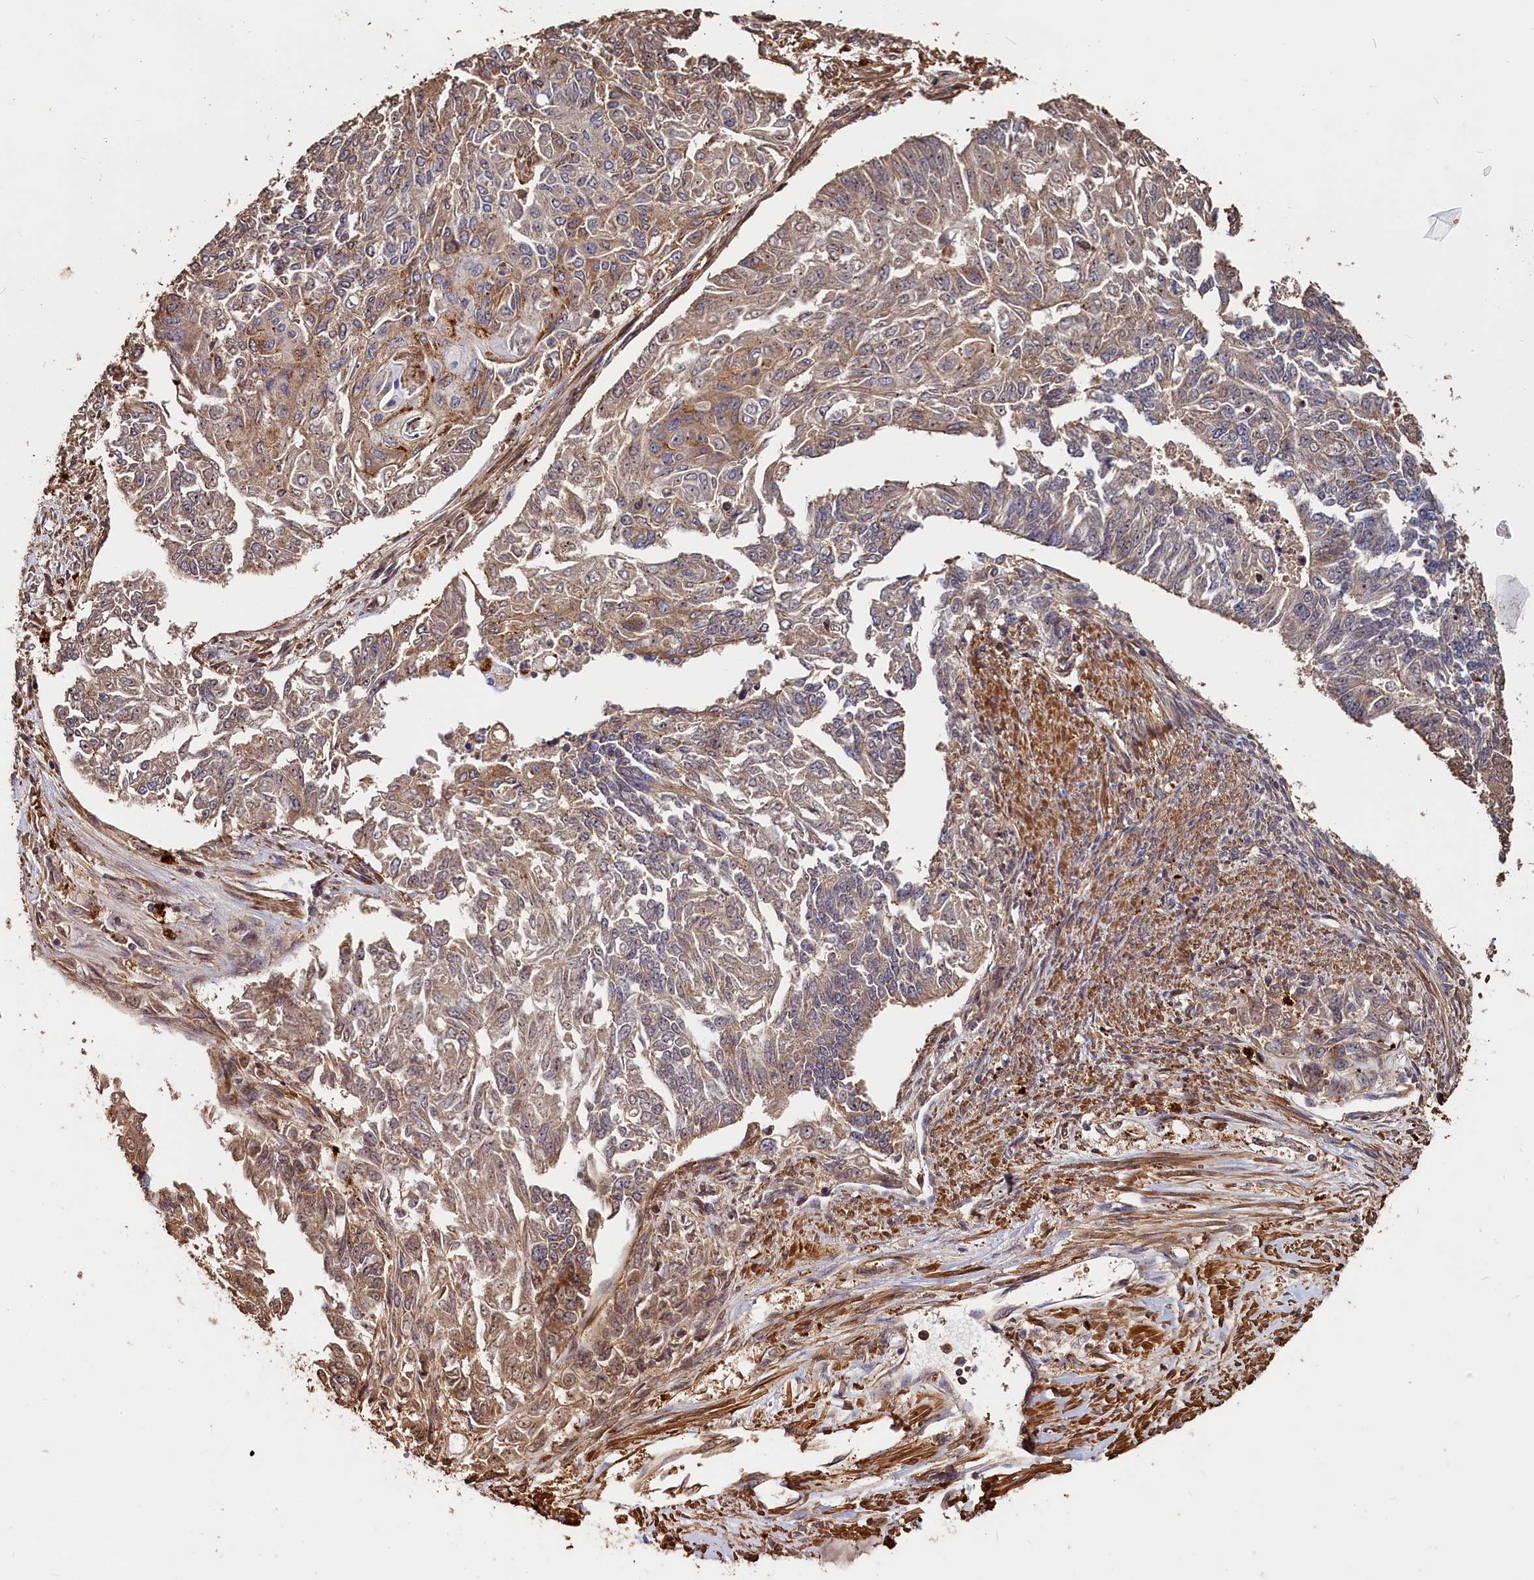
{"staining": {"intensity": "weak", "quantity": "25%-75%", "location": "cytoplasmic/membranous"}, "tissue": "endometrial cancer", "cell_type": "Tumor cells", "image_type": "cancer", "snomed": [{"axis": "morphology", "description": "Adenocarcinoma, NOS"}, {"axis": "topography", "description": "Endometrium"}], "caption": "Tumor cells demonstrate low levels of weak cytoplasmic/membranous staining in approximately 25%-75% of cells in human endometrial cancer (adenocarcinoma). Nuclei are stained in blue.", "gene": "MMP15", "patient": {"sex": "female", "age": 32}}